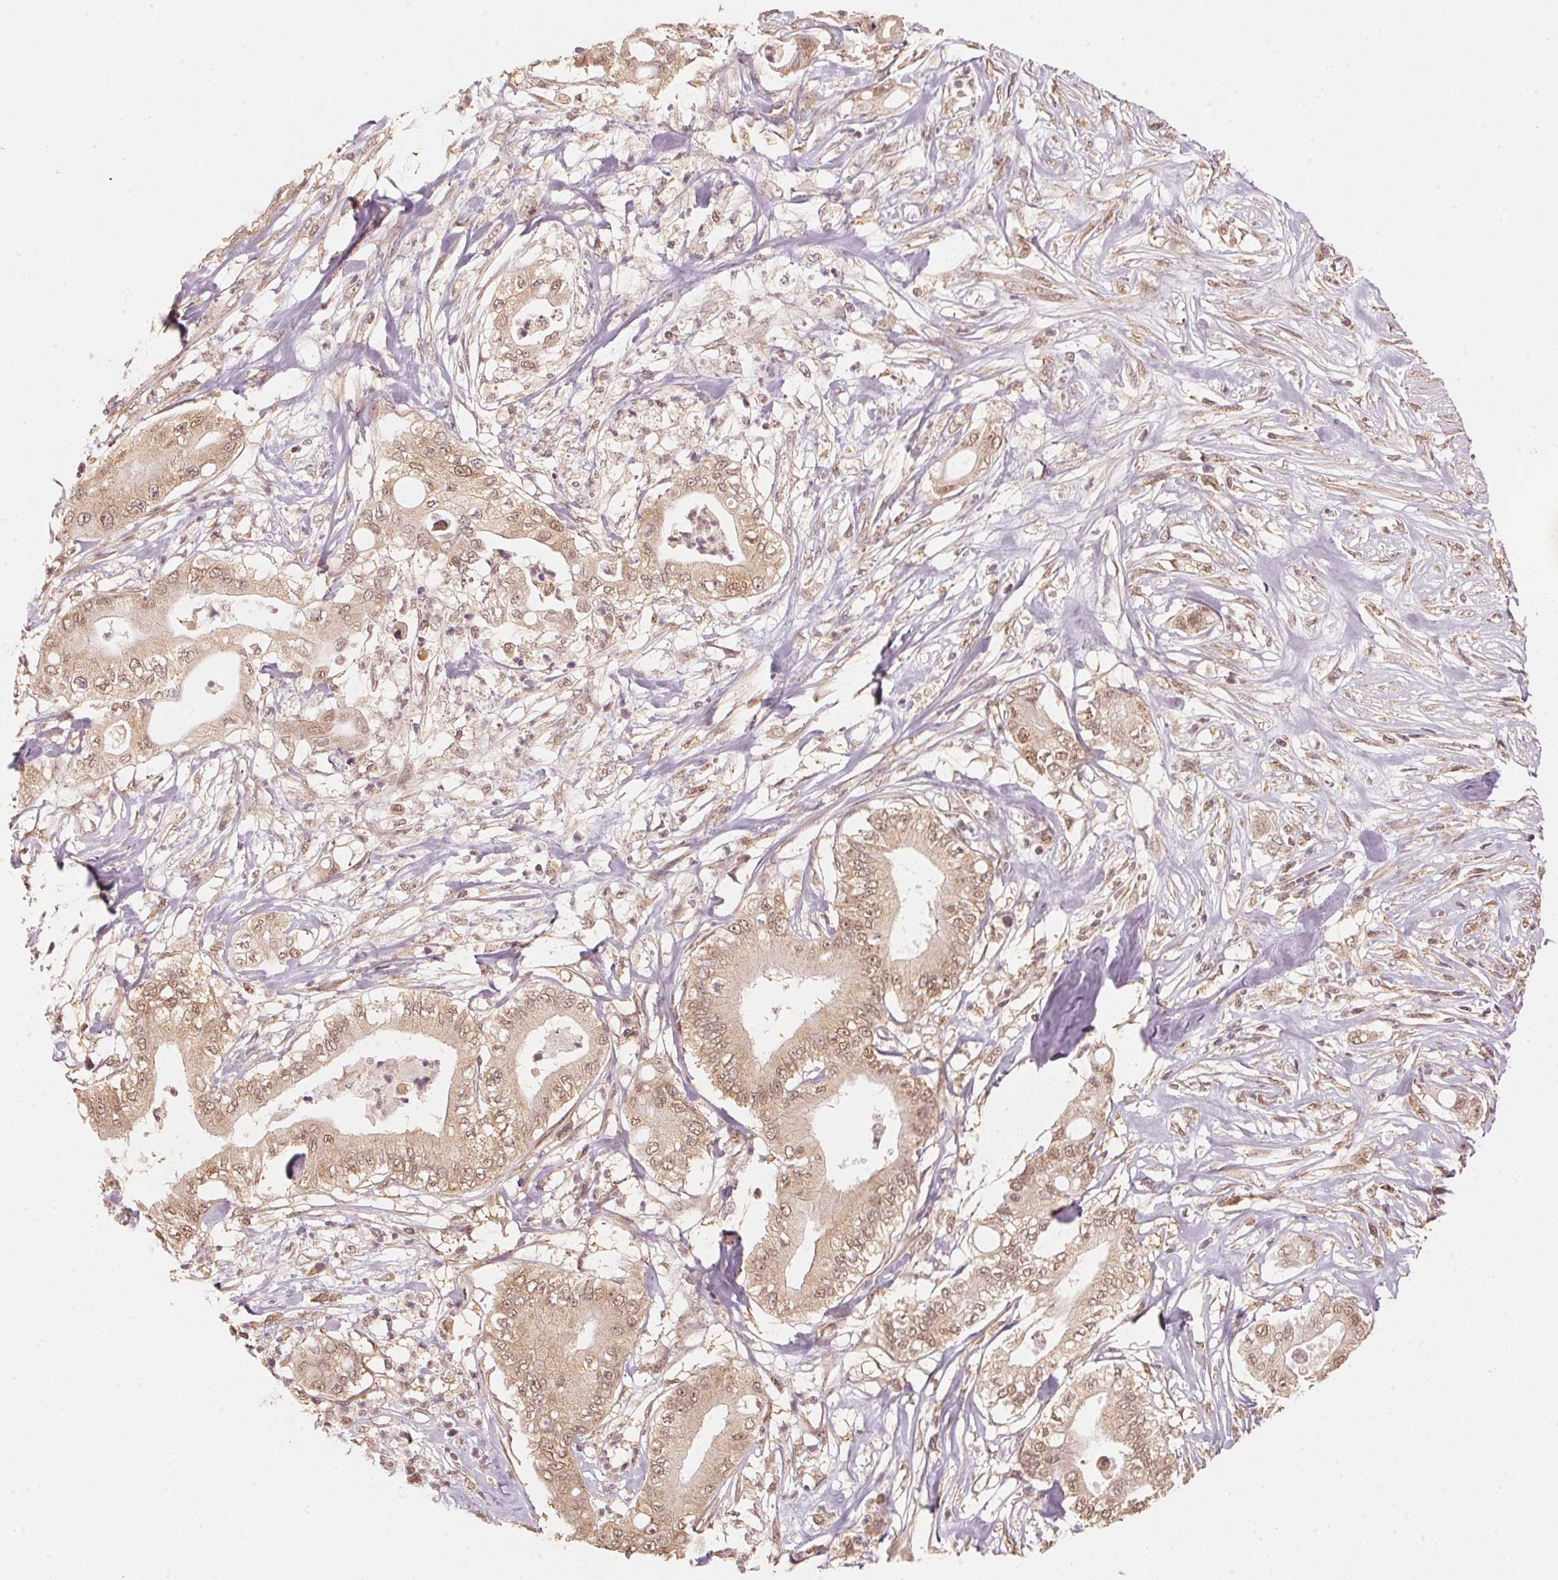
{"staining": {"intensity": "moderate", "quantity": ">75%", "location": "cytoplasmic/membranous,nuclear"}, "tissue": "pancreatic cancer", "cell_type": "Tumor cells", "image_type": "cancer", "snomed": [{"axis": "morphology", "description": "Adenocarcinoma, NOS"}, {"axis": "topography", "description": "Pancreas"}], "caption": "Brown immunohistochemical staining in human adenocarcinoma (pancreatic) shows moderate cytoplasmic/membranous and nuclear staining in about >75% of tumor cells.", "gene": "C2orf73", "patient": {"sex": "male", "age": 71}}